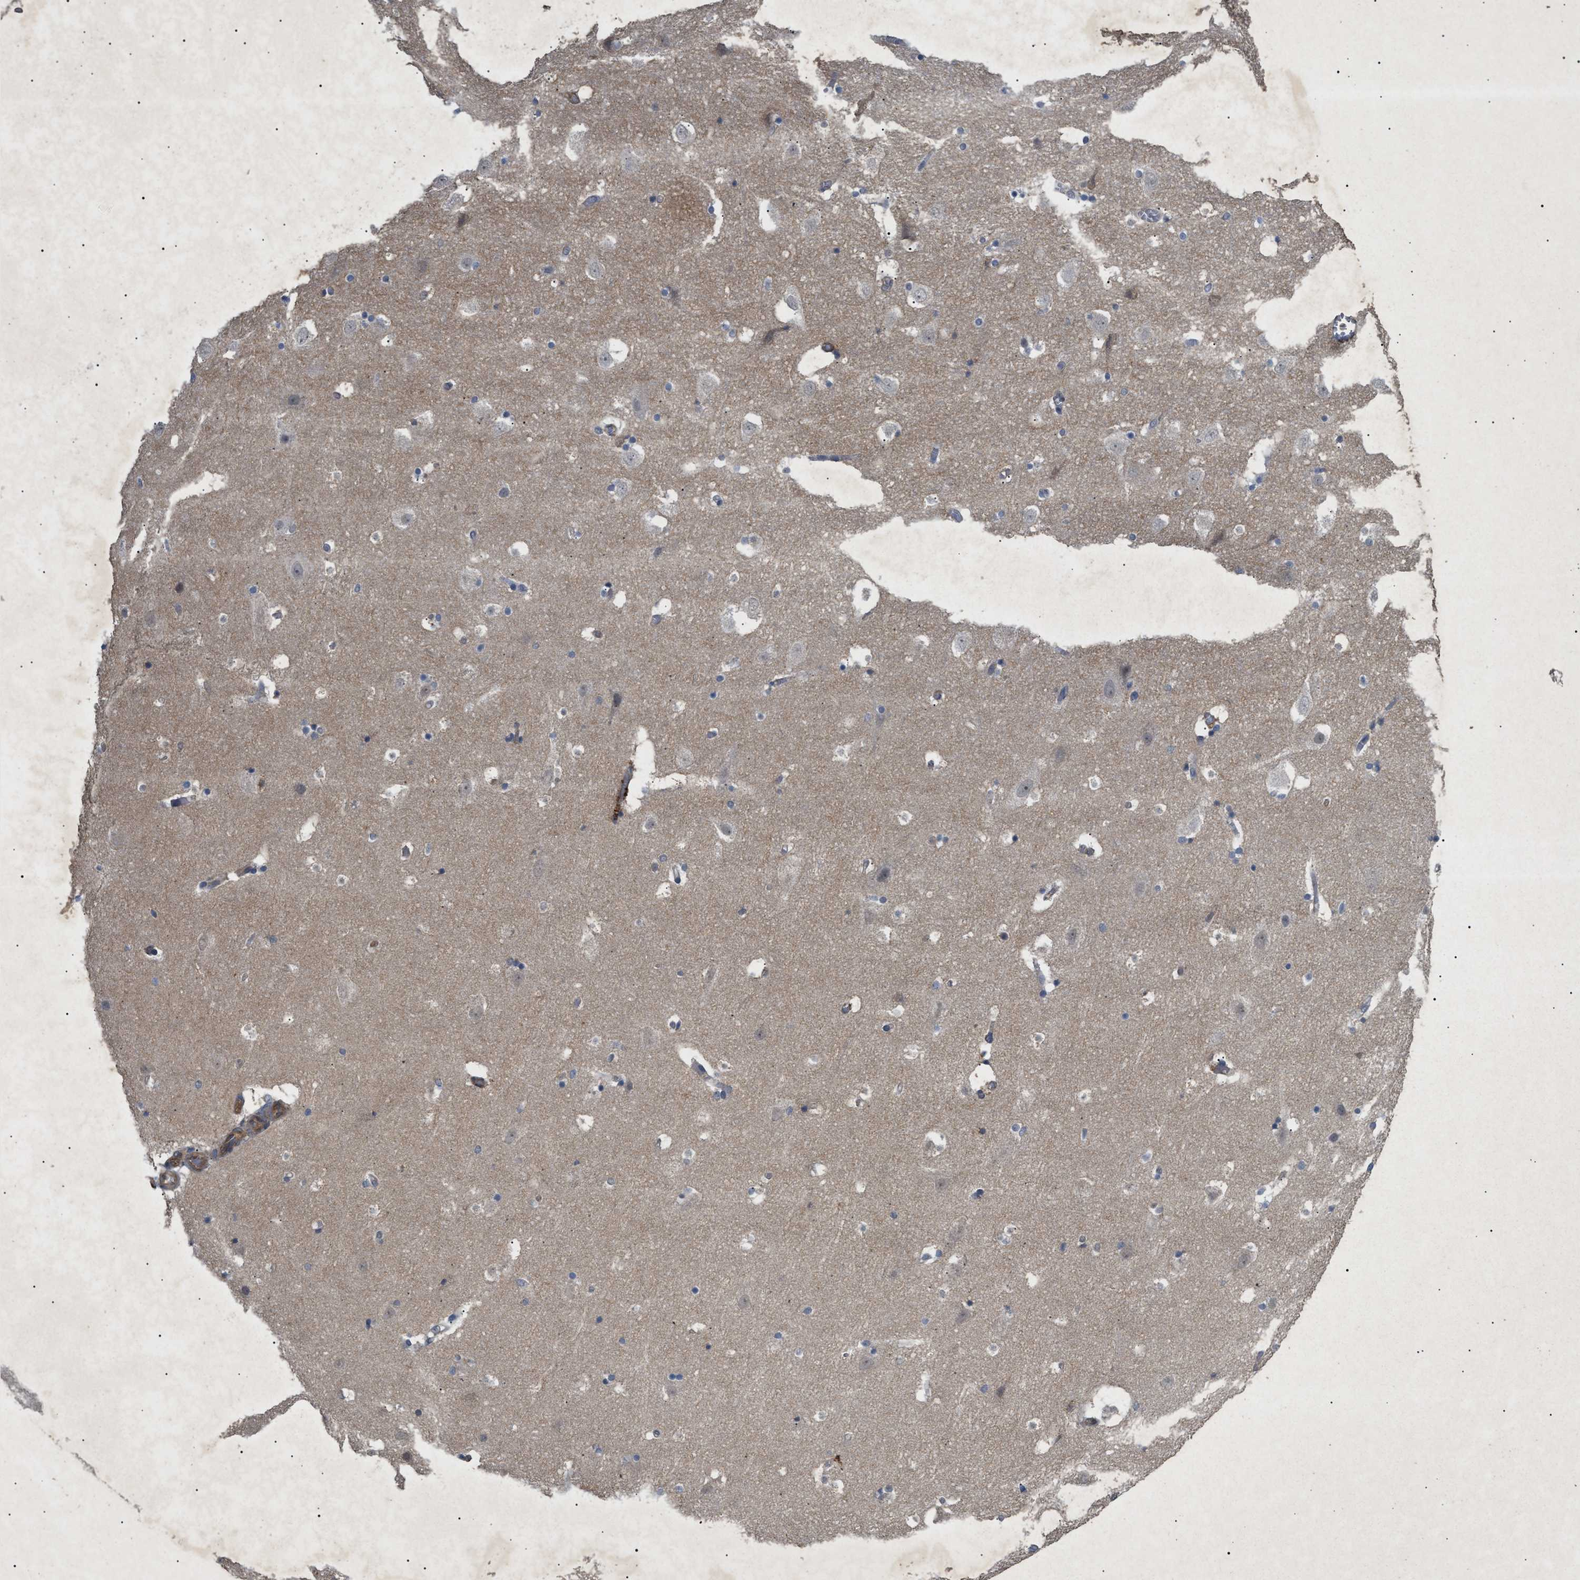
{"staining": {"intensity": "moderate", "quantity": "<25%", "location": "cytoplasmic/membranous"}, "tissue": "hippocampus", "cell_type": "Glial cells", "image_type": "normal", "snomed": [{"axis": "morphology", "description": "Normal tissue, NOS"}, {"axis": "topography", "description": "Hippocampus"}], "caption": "A photomicrograph of hippocampus stained for a protein shows moderate cytoplasmic/membranous brown staining in glial cells.", "gene": "SIRT5", "patient": {"sex": "male", "age": 45}}